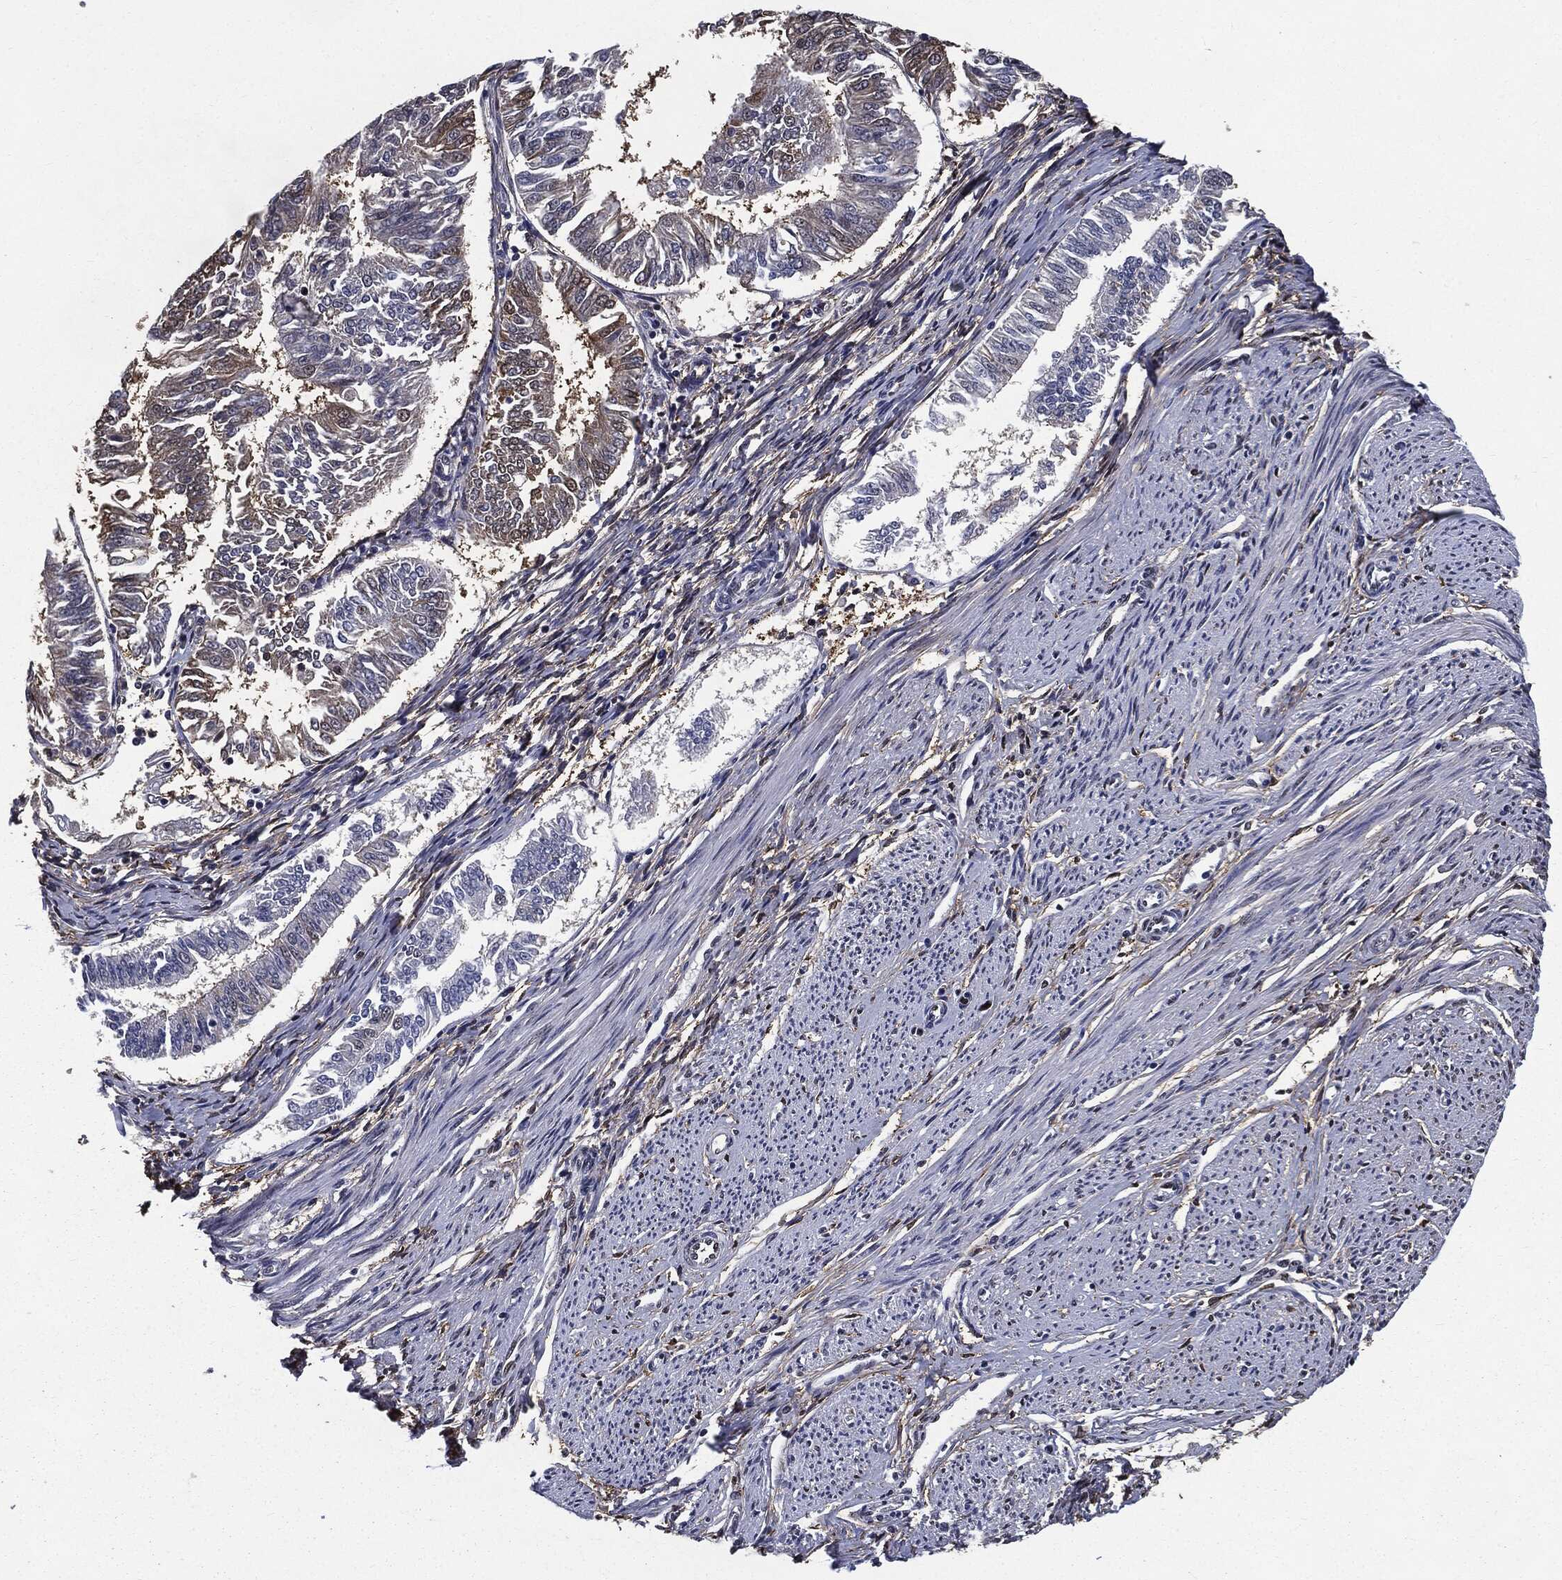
{"staining": {"intensity": "weak", "quantity": "25%-75%", "location": "cytoplasmic/membranous"}, "tissue": "endometrial cancer", "cell_type": "Tumor cells", "image_type": "cancer", "snomed": [{"axis": "morphology", "description": "Adenocarcinoma, NOS"}, {"axis": "topography", "description": "Endometrium"}], "caption": "Immunohistochemical staining of human adenocarcinoma (endometrial) reveals weak cytoplasmic/membranous protein staining in approximately 25%-75% of tumor cells.", "gene": "JUN", "patient": {"sex": "female", "age": 58}}